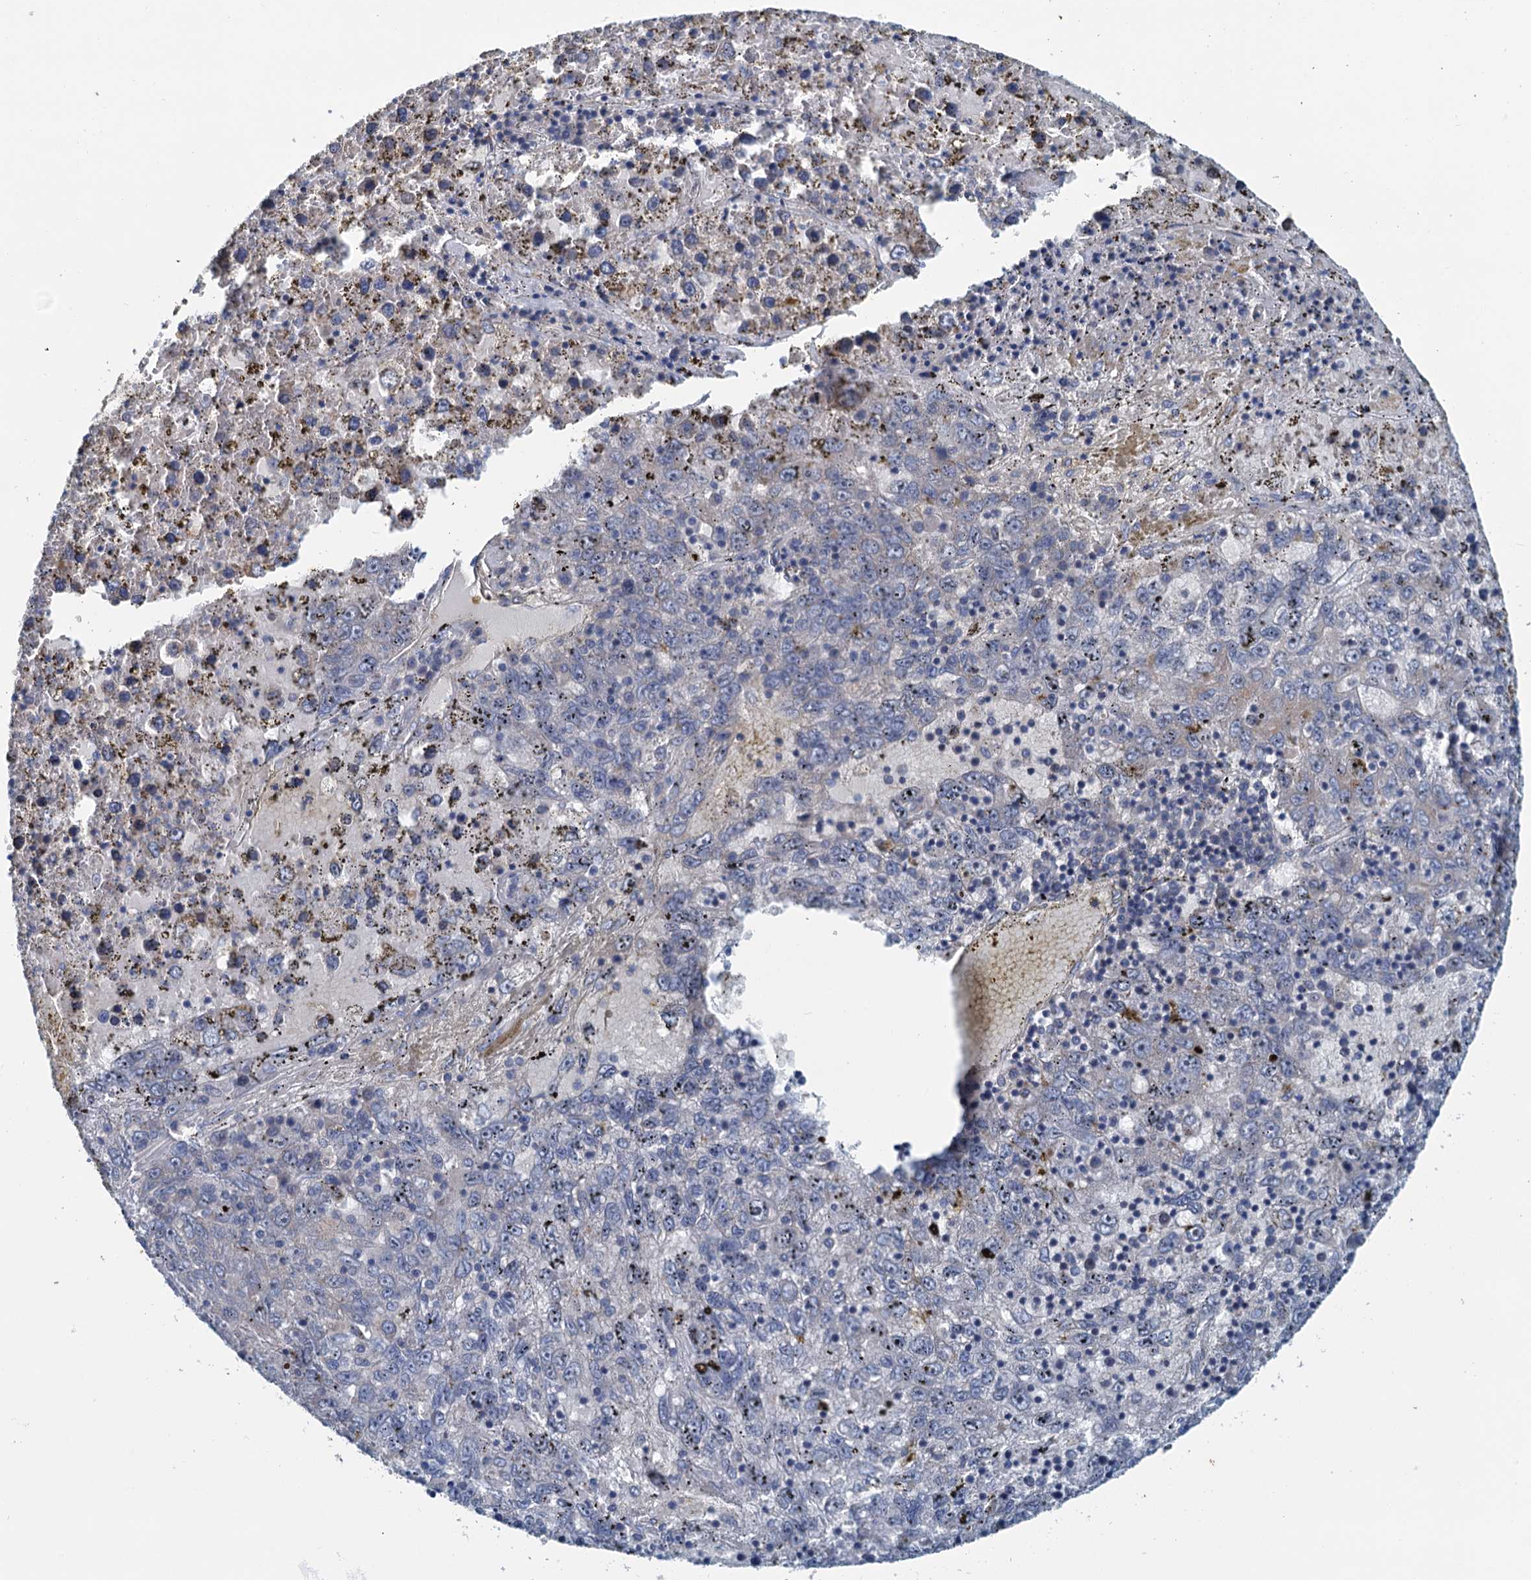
{"staining": {"intensity": "negative", "quantity": "none", "location": "none"}, "tissue": "liver cancer", "cell_type": "Tumor cells", "image_type": "cancer", "snomed": [{"axis": "morphology", "description": "Carcinoma, Hepatocellular, NOS"}, {"axis": "topography", "description": "Liver"}], "caption": "This is a image of immunohistochemistry (IHC) staining of hepatocellular carcinoma (liver), which shows no positivity in tumor cells.", "gene": "TEDC1", "patient": {"sex": "male", "age": 49}}